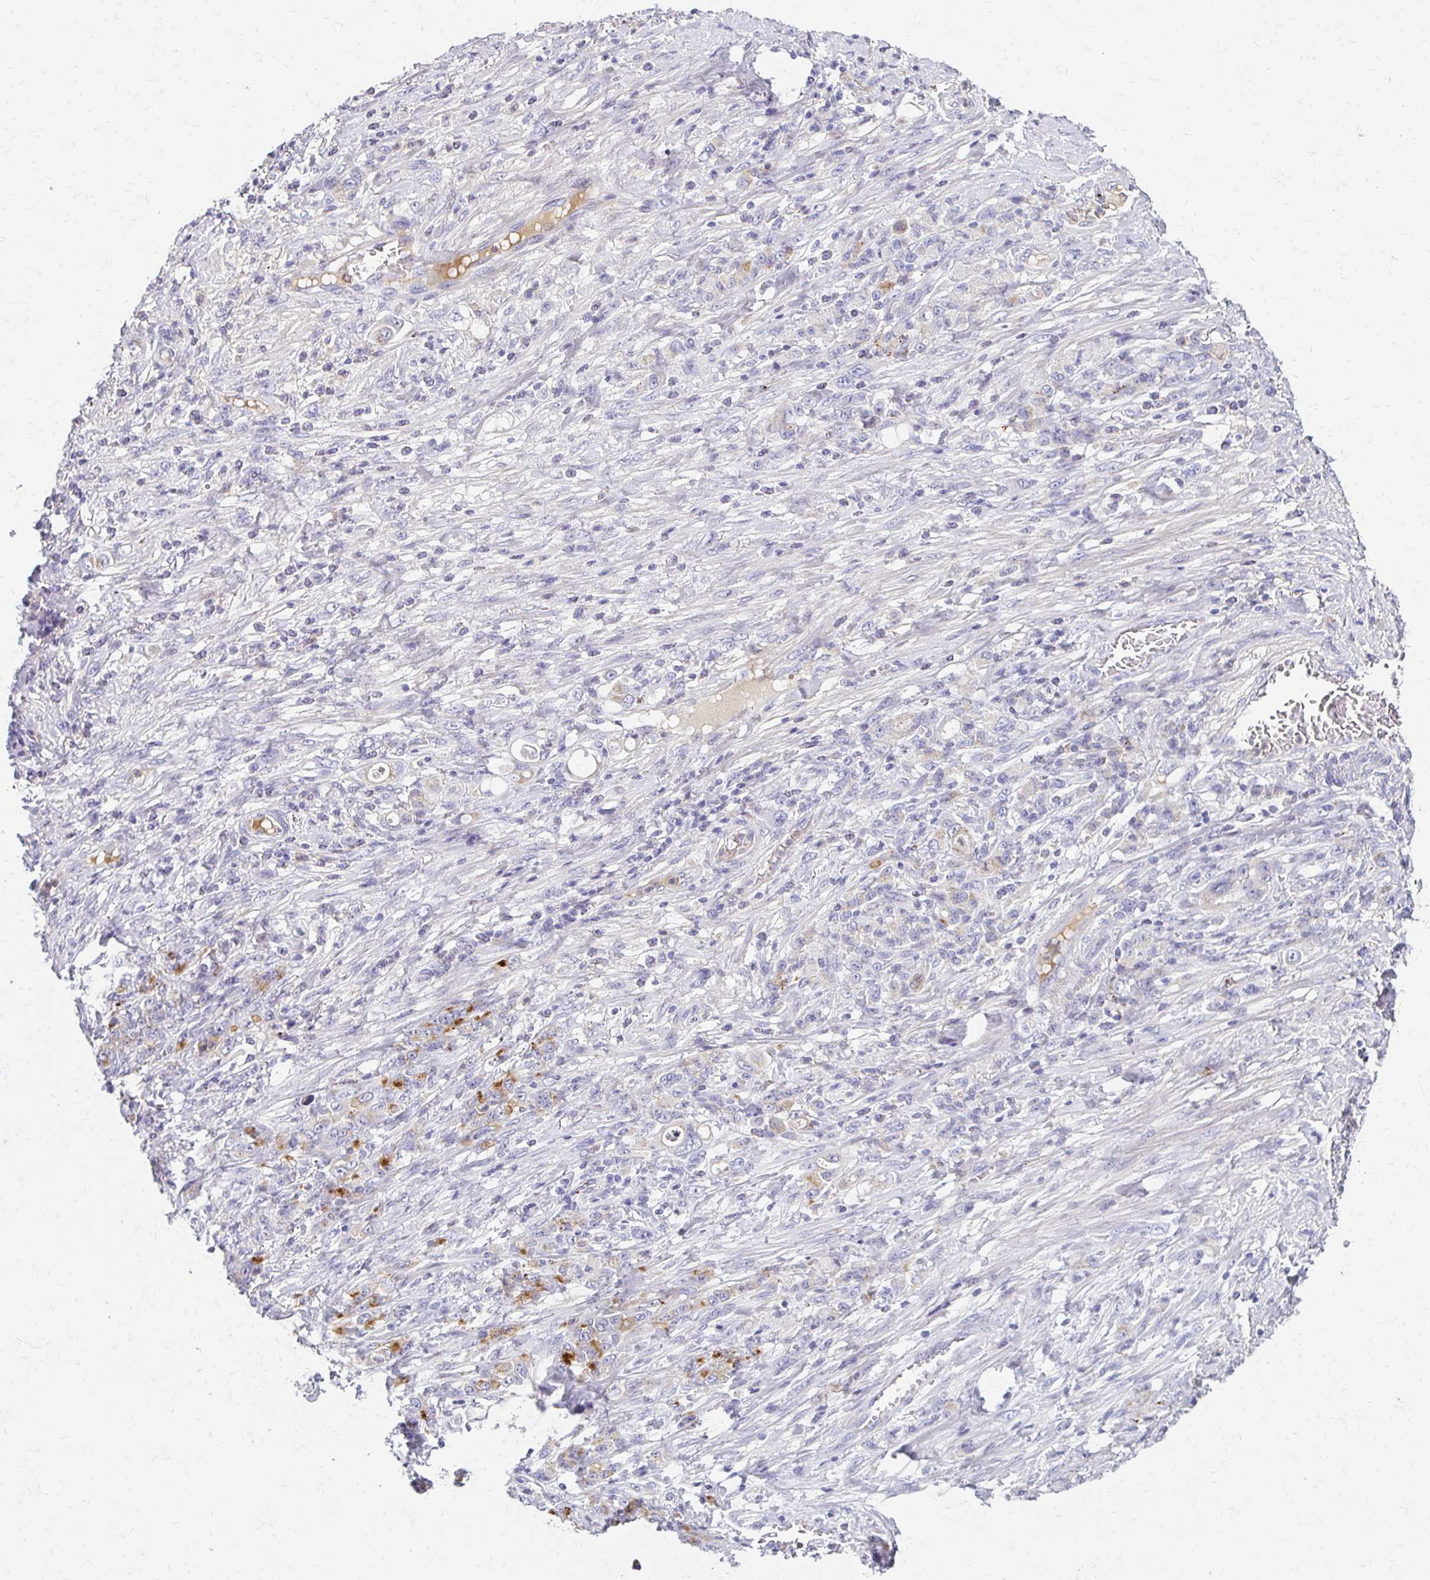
{"staining": {"intensity": "moderate", "quantity": "<25%", "location": "cytoplasmic/membranous"}, "tissue": "stomach cancer", "cell_type": "Tumor cells", "image_type": "cancer", "snomed": [{"axis": "morphology", "description": "Adenocarcinoma, NOS"}, {"axis": "topography", "description": "Stomach"}], "caption": "Stomach cancer (adenocarcinoma) was stained to show a protein in brown. There is low levels of moderate cytoplasmic/membranous staining in approximately <25% of tumor cells.", "gene": "BBS12", "patient": {"sex": "female", "age": 79}}